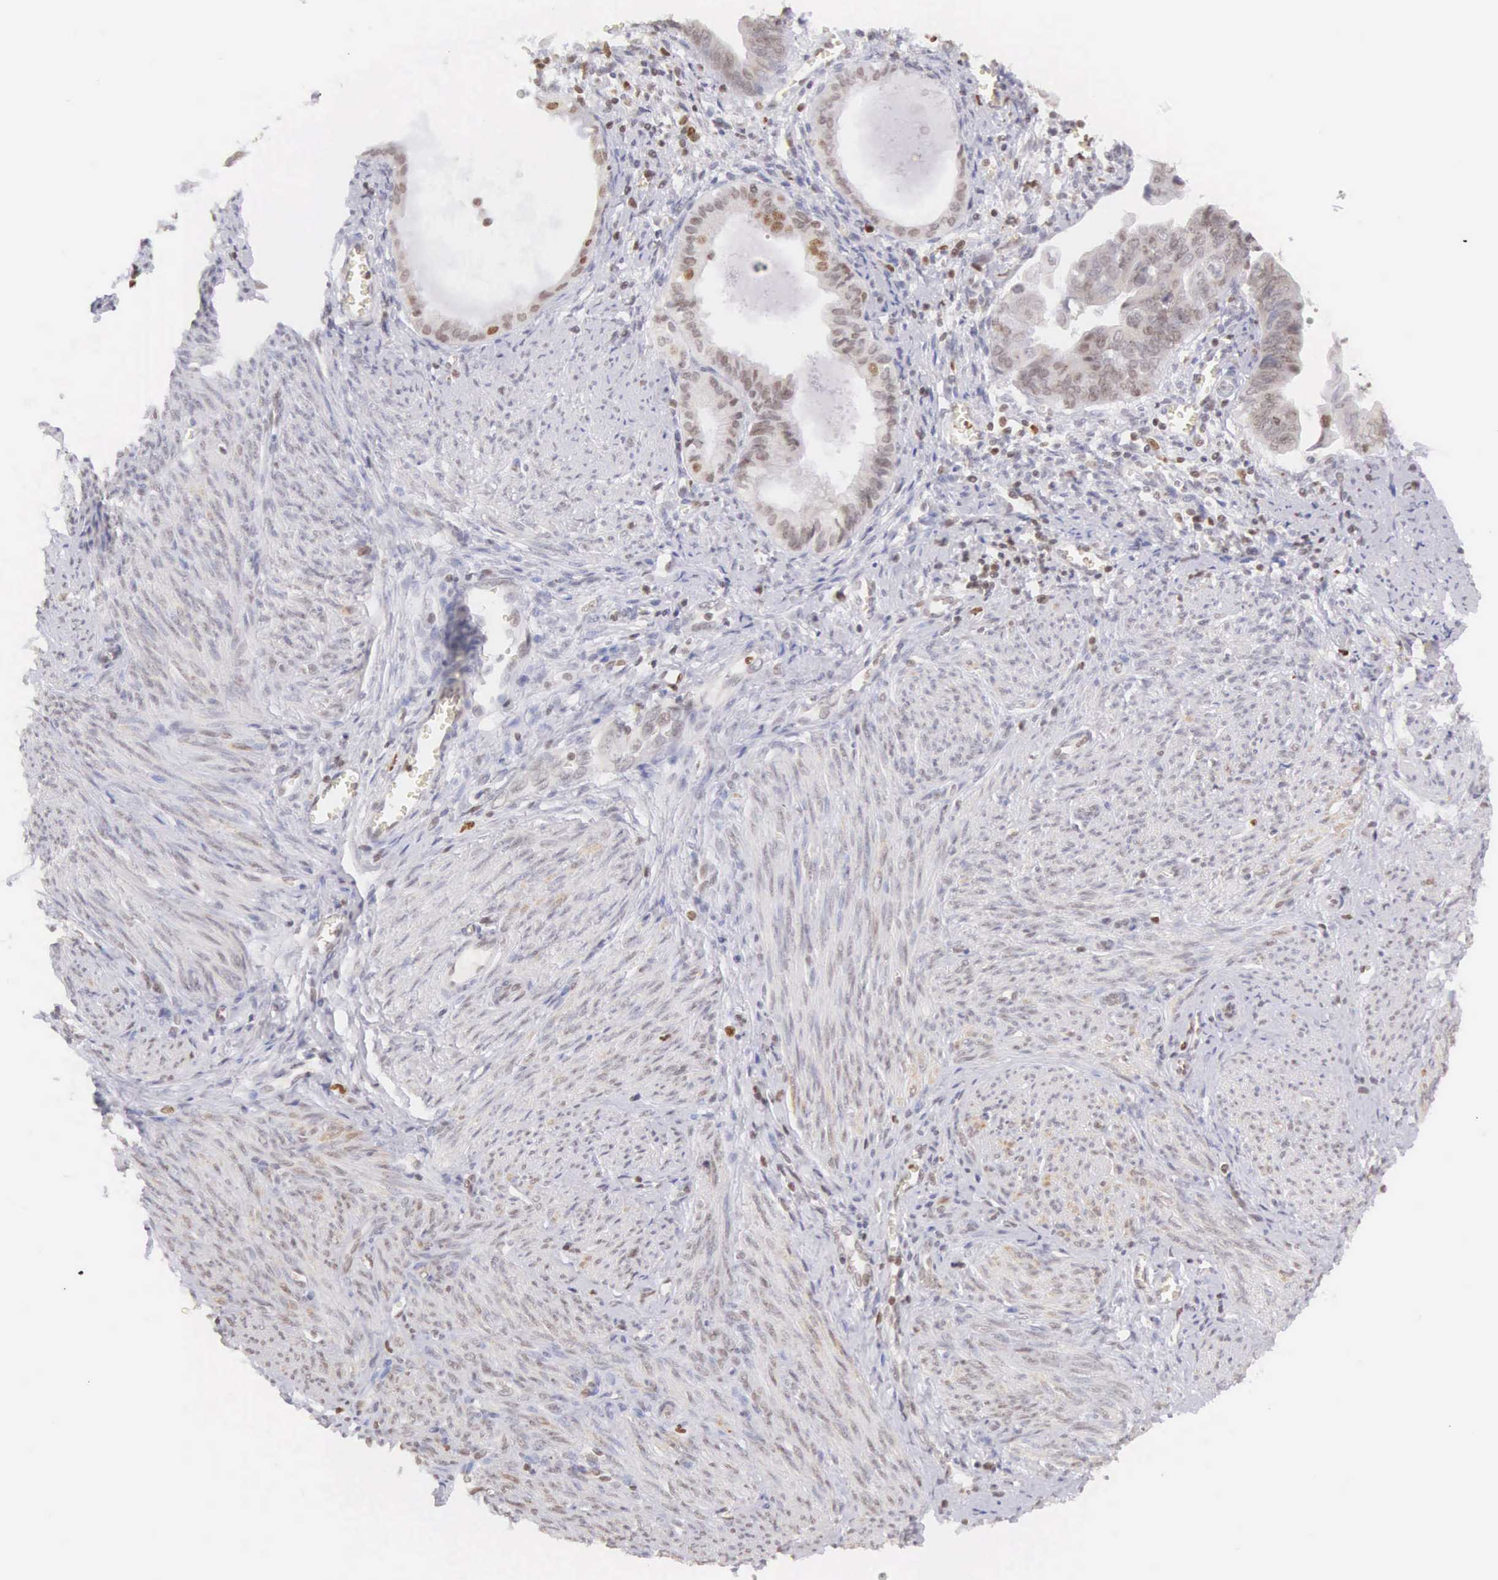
{"staining": {"intensity": "weak", "quantity": "25%-75%", "location": "nuclear"}, "tissue": "endometrial cancer", "cell_type": "Tumor cells", "image_type": "cancer", "snomed": [{"axis": "morphology", "description": "Adenocarcinoma, NOS"}, {"axis": "topography", "description": "Endometrium"}], "caption": "Tumor cells display weak nuclear expression in approximately 25%-75% of cells in adenocarcinoma (endometrial).", "gene": "VRK1", "patient": {"sex": "female", "age": 75}}